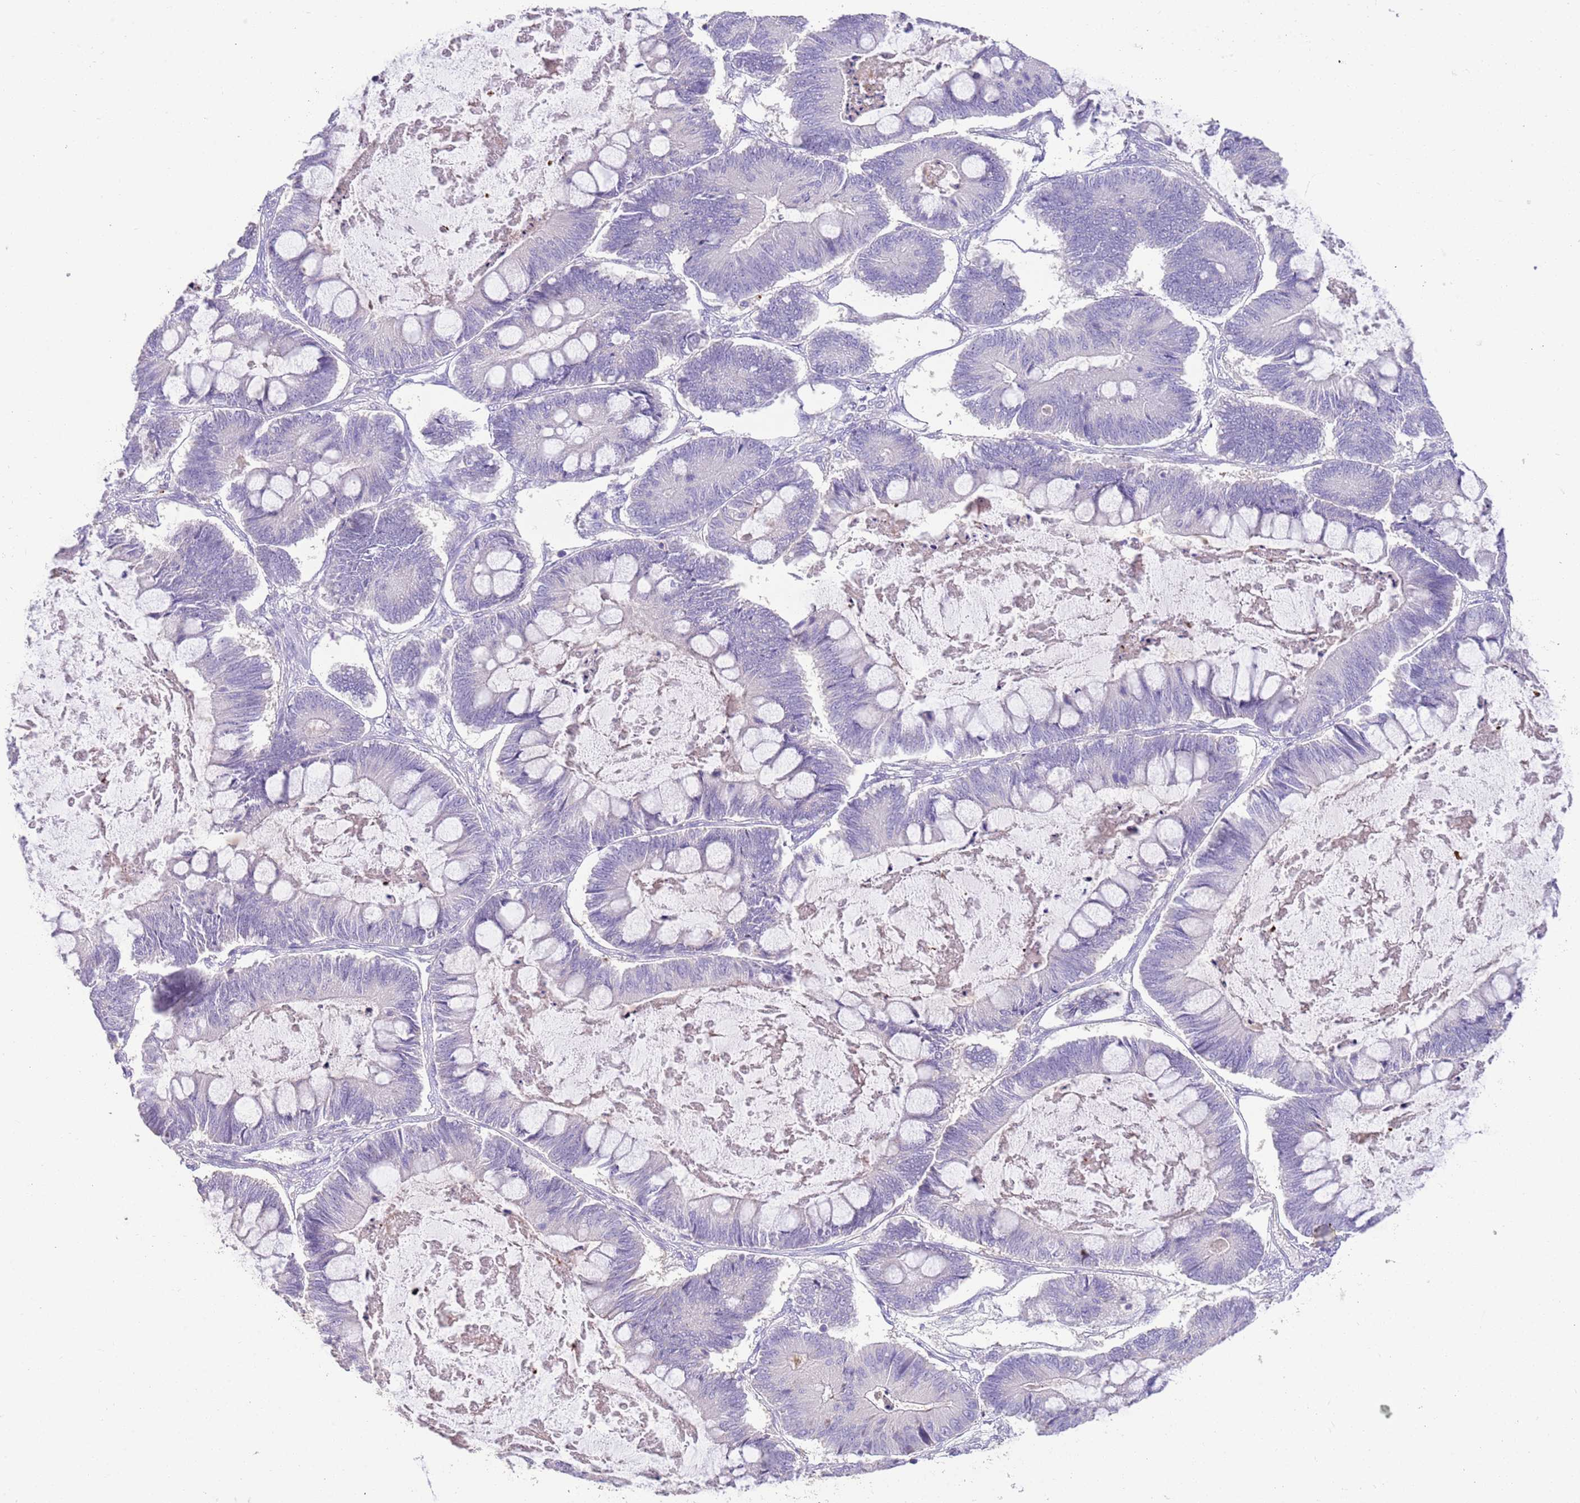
{"staining": {"intensity": "negative", "quantity": "none", "location": "none"}, "tissue": "ovarian cancer", "cell_type": "Tumor cells", "image_type": "cancer", "snomed": [{"axis": "morphology", "description": "Cystadenocarcinoma, mucinous, NOS"}, {"axis": "topography", "description": "Ovary"}], "caption": "This is an immunohistochemistry (IHC) micrograph of ovarian mucinous cystadenocarcinoma. There is no staining in tumor cells.", "gene": "SFTPA1", "patient": {"sex": "female", "age": 61}}